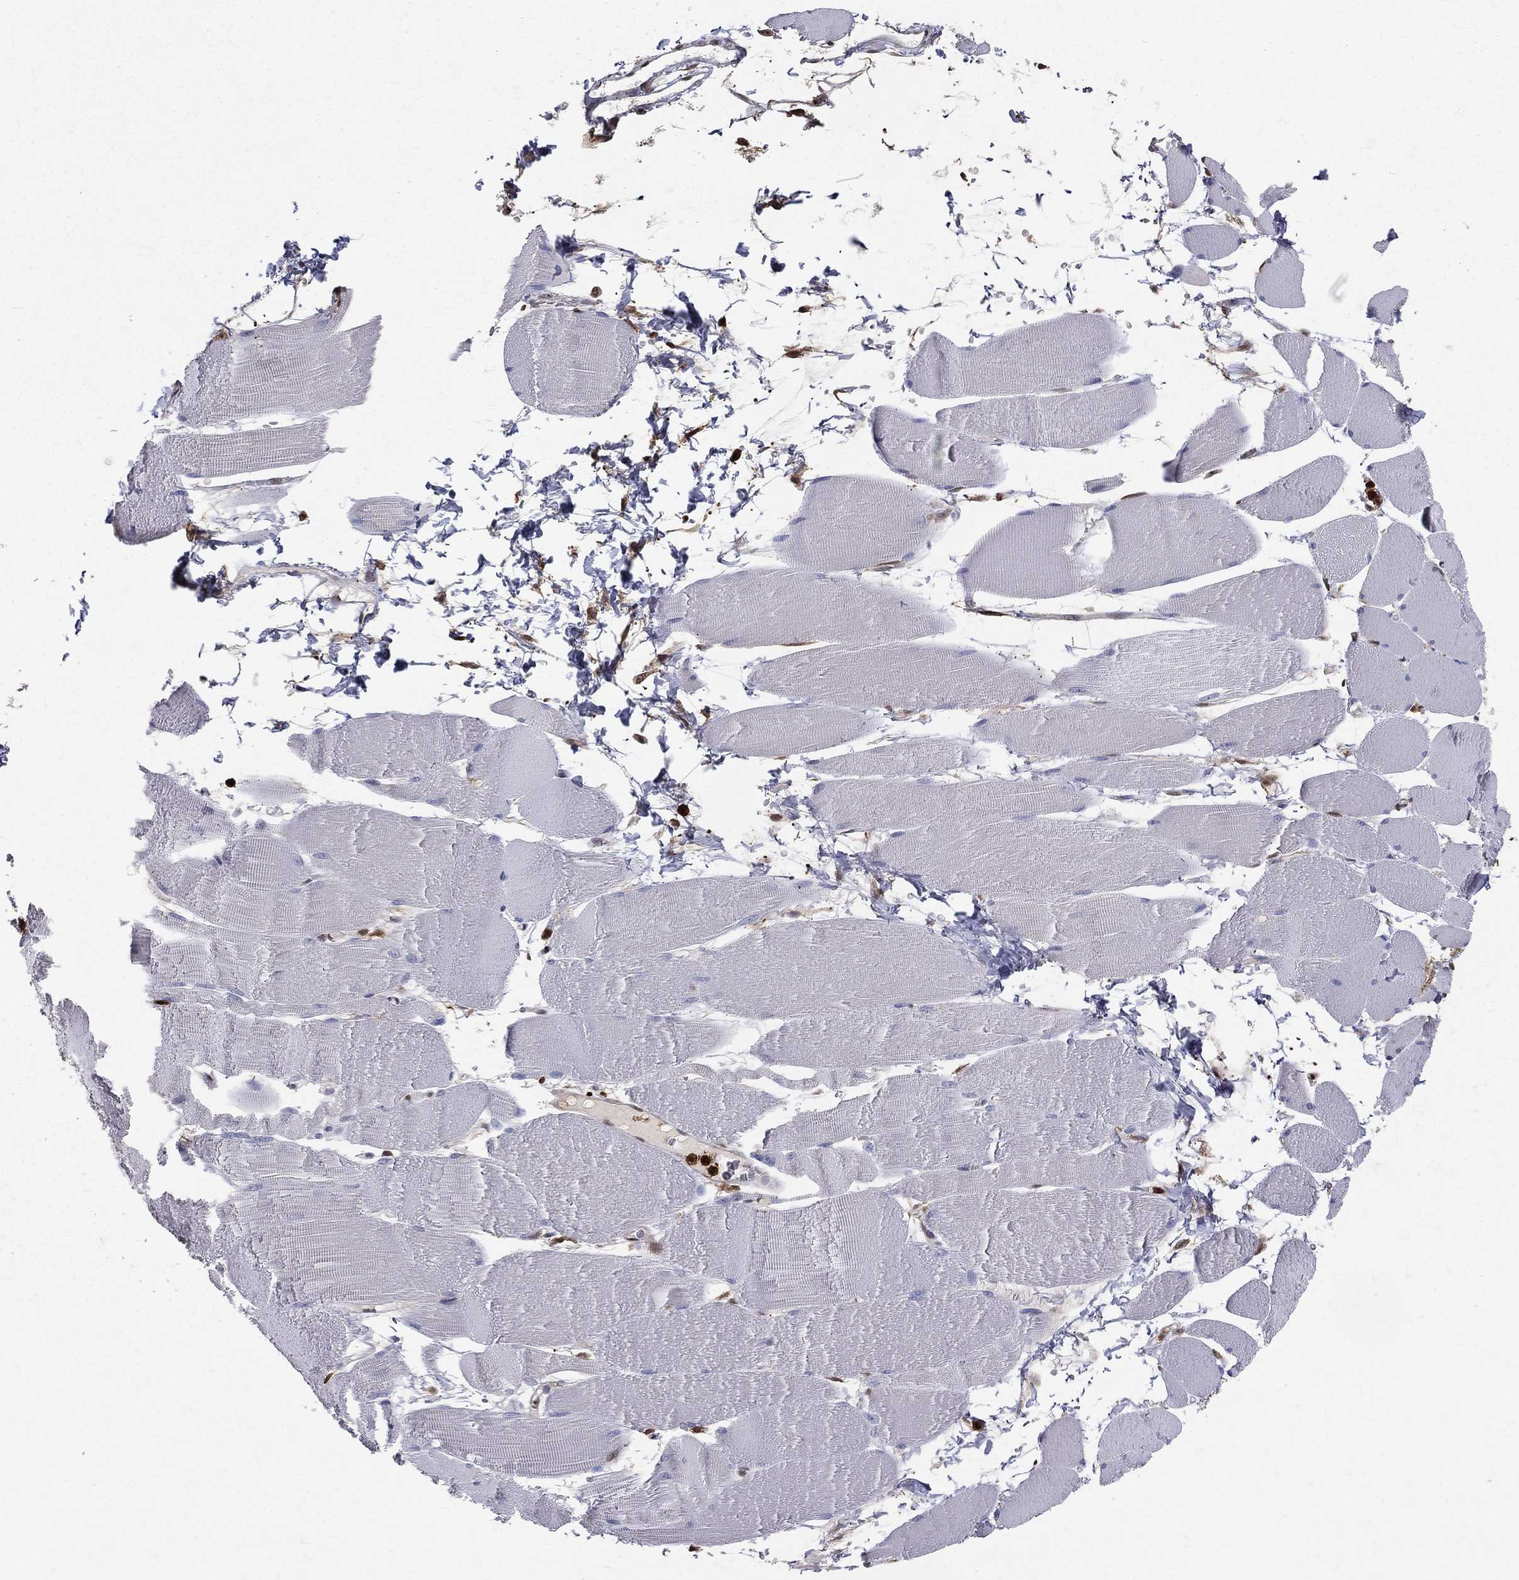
{"staining": {"intensity": "negative", "quantity": "none", "location": "none"}, "tissue": "skeletal muscle", "cell_type": "Myocytes", "image_type": "normal", "snomed": [{"axis": "morphology", "description": "Normal tissue, NOS"}, {"axis": "topography", "description": "Skeletal muscle"}], "caption": "This is an immunohistochemistry image of unremarkable human skeletal muscle. There is no expression in myocytes.", "gene": "ENO1", "patient": {"sex": "male", "age": 56}}